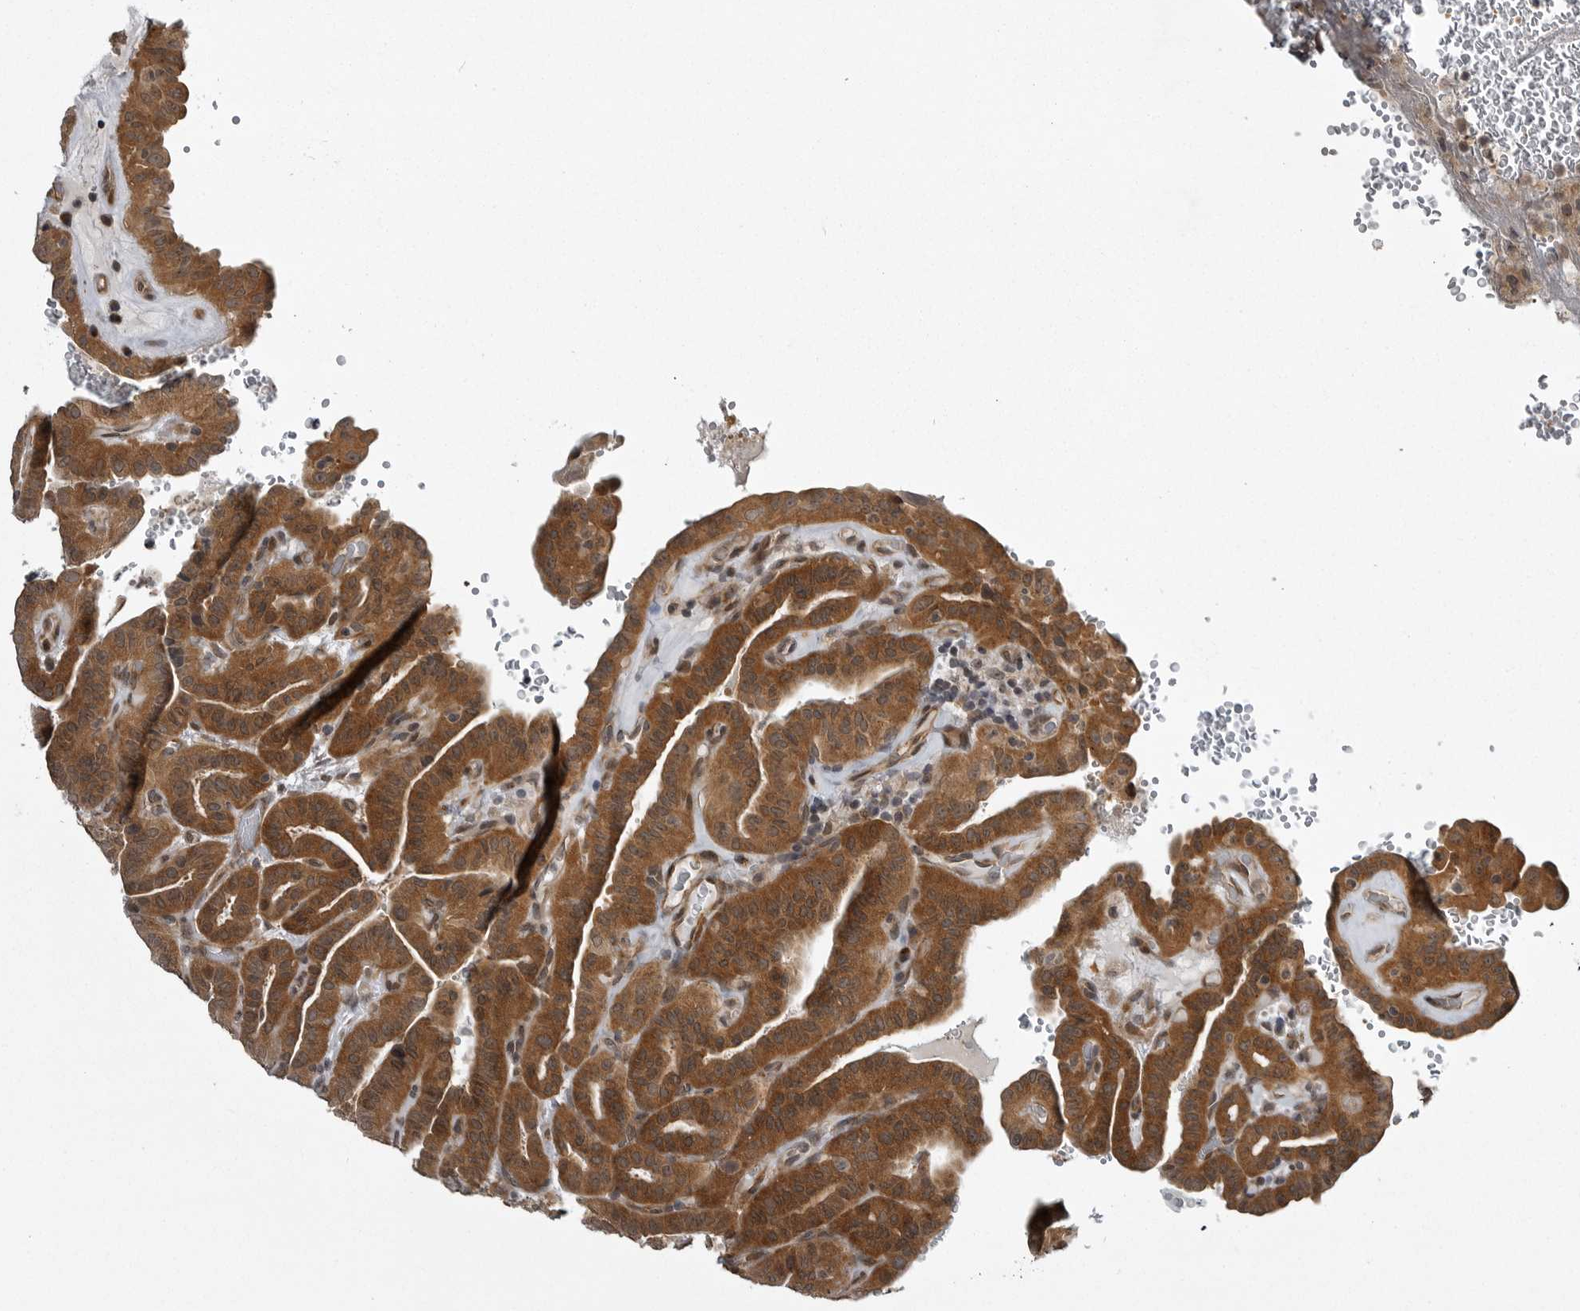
{"staining": {"intensity": "moderate", "quantity": ">75%", "location": "cytoplasmic/membranous"}, "tissue": "thyroid cancer", "cell_type": "Tumor cells", "image_type": "cancer", "snomed": [{"axis": "morphology", "description": "Papillary adenocarcinoma, NOS"}, {"axis": "topography", "description": "Thyroid gland"}], "caption": "Protein expression analysis of thyroid cancer demonstrates moderate cytoplasmic/membranous positivity in about >75% of tumor cells.", "gene": "SNX16", "patient": {"sex": "male", "age": 77}}